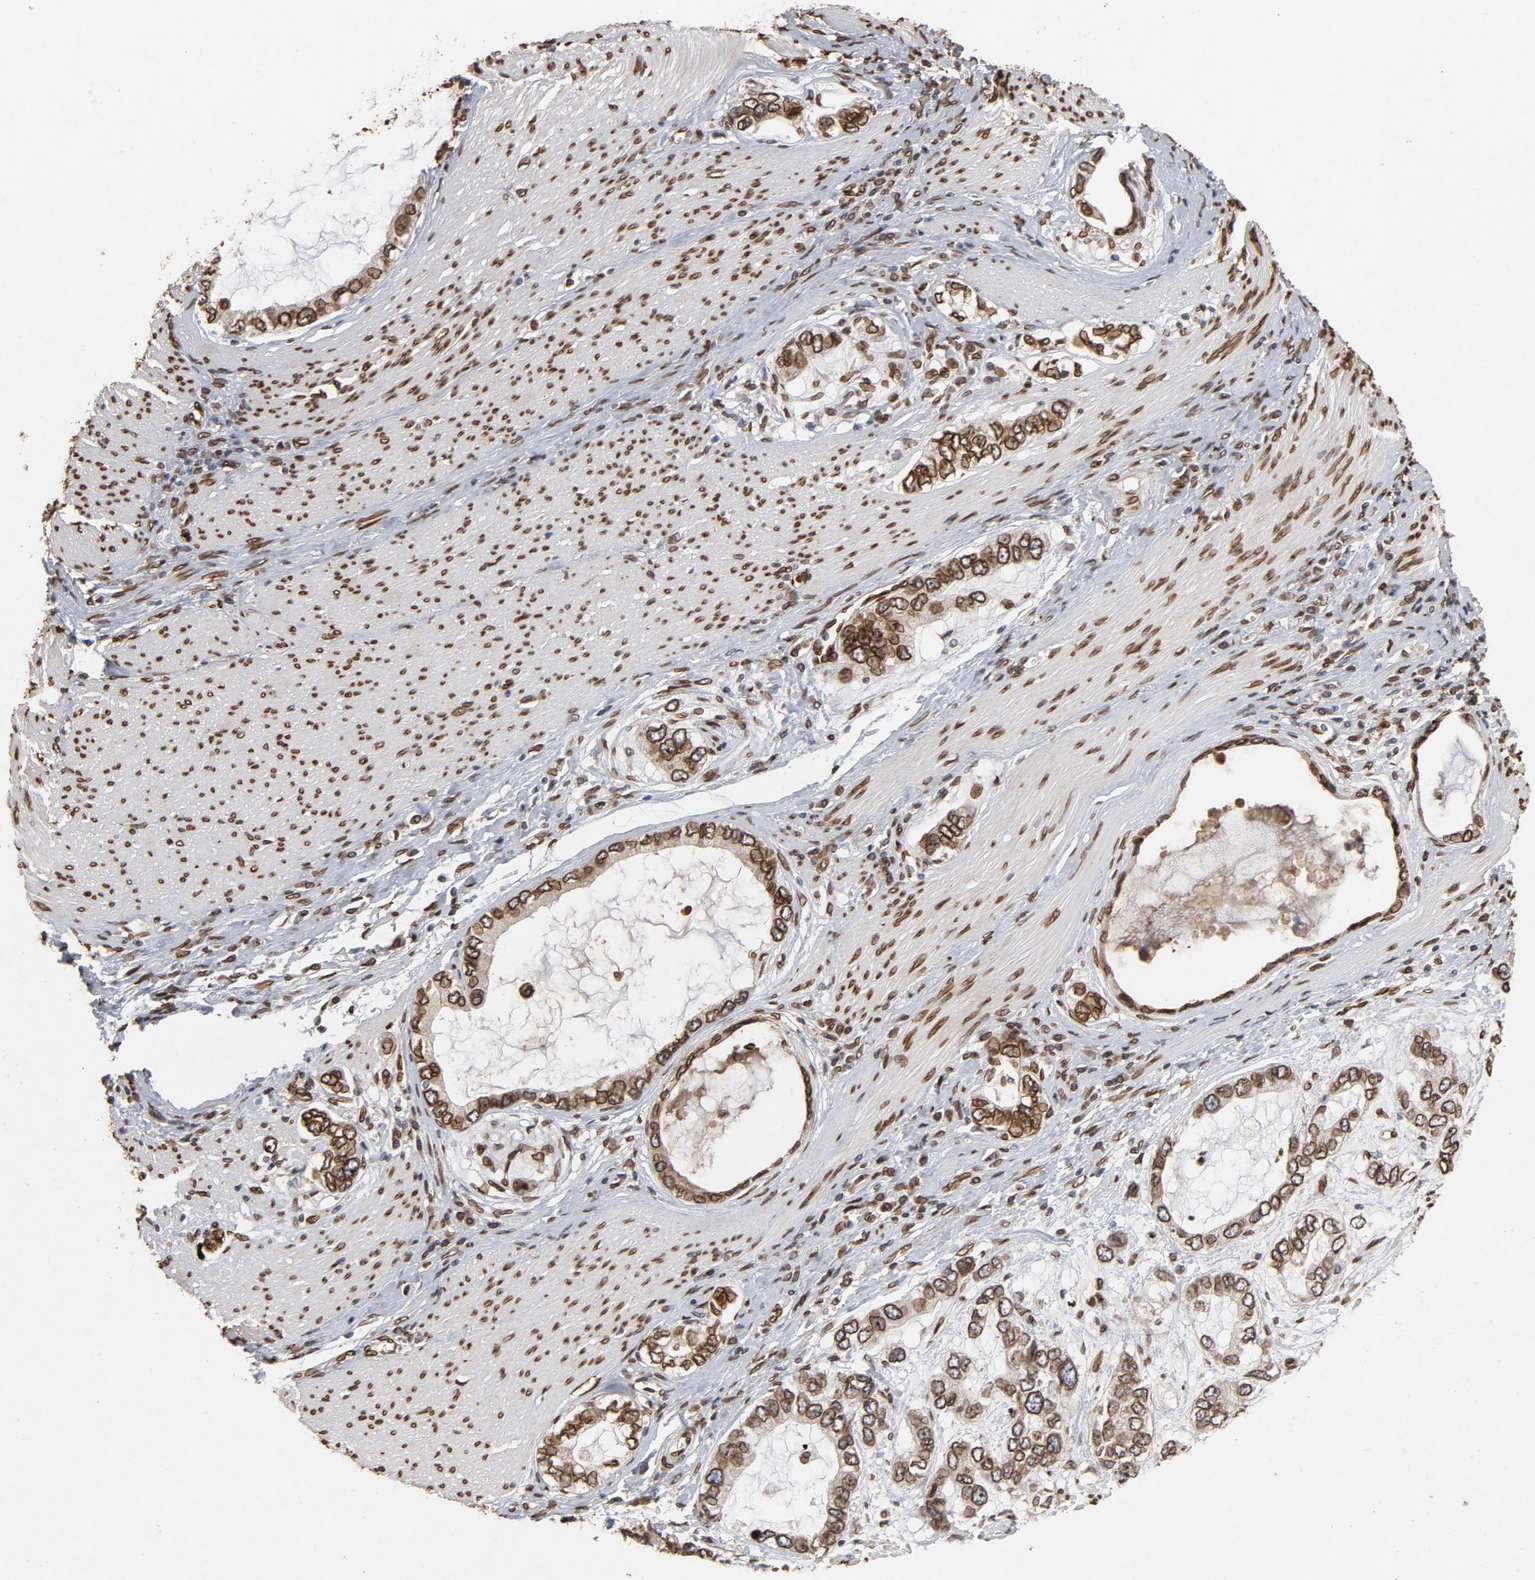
{"staining": {"intensity": "strong", "quantity": ">75%", "location": "cytoplasmic/membranous,nuclear"}, "tissue": "stomach cancer", "cell_type": "Tumor cells", "image_type": "cancer", "snomed": [{"axis": "morphology", "description": "Adenocarcinoma, NOS"}, {"axis": "topography", "description": "Stomach, lower"}], "caption": "An IHC micrograph of neoplastic tissue is shown. Protein staining in brown highlights strong cytoplasmic/membranous and nuclear positivity in stomach cancer (adenocarcinoma) within tumor cells. (IHC, brightfield microscopy, high magnification).", "gene": "LMNA", "patient": {"sex": "female", "age": 93}}